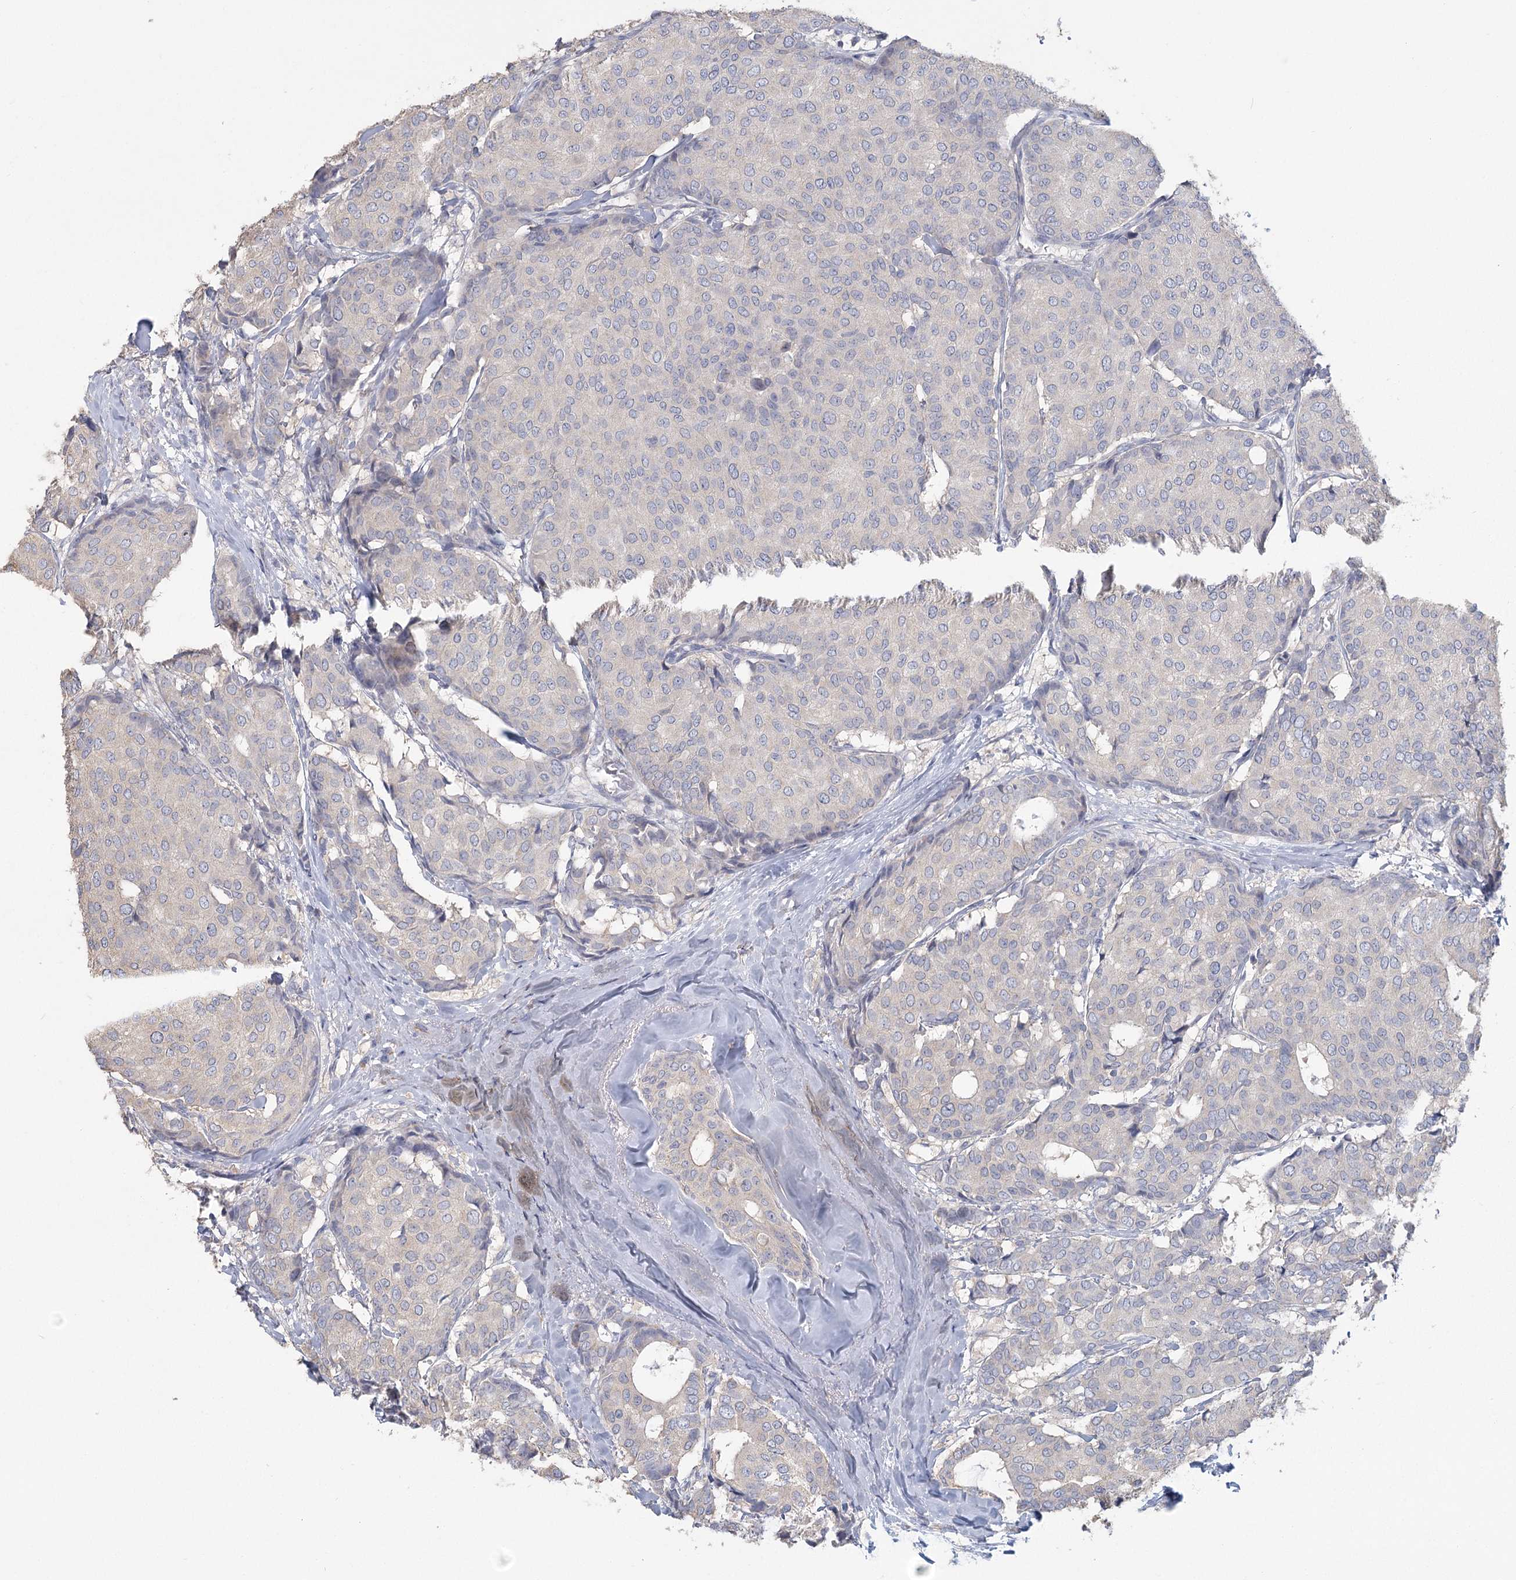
{"staining": {"intensity": "negative", "quantity": "none", "location": "none"}, "tissue": "breast cancer", "cell_type": "Tumor cells", "image_type": "cancer", "snomed": [{"axis": "morphology", "description": "Duct carcinoma"}, {"axis": "topography", "description": "Breast"}], "caption": "A histopathology image of invasive ductal carcinoma (breast) stained for a protein shows no brown staining in tumor cells.", "gene": "CNTLN", "patient": {"sex": "female", "age": 75}}